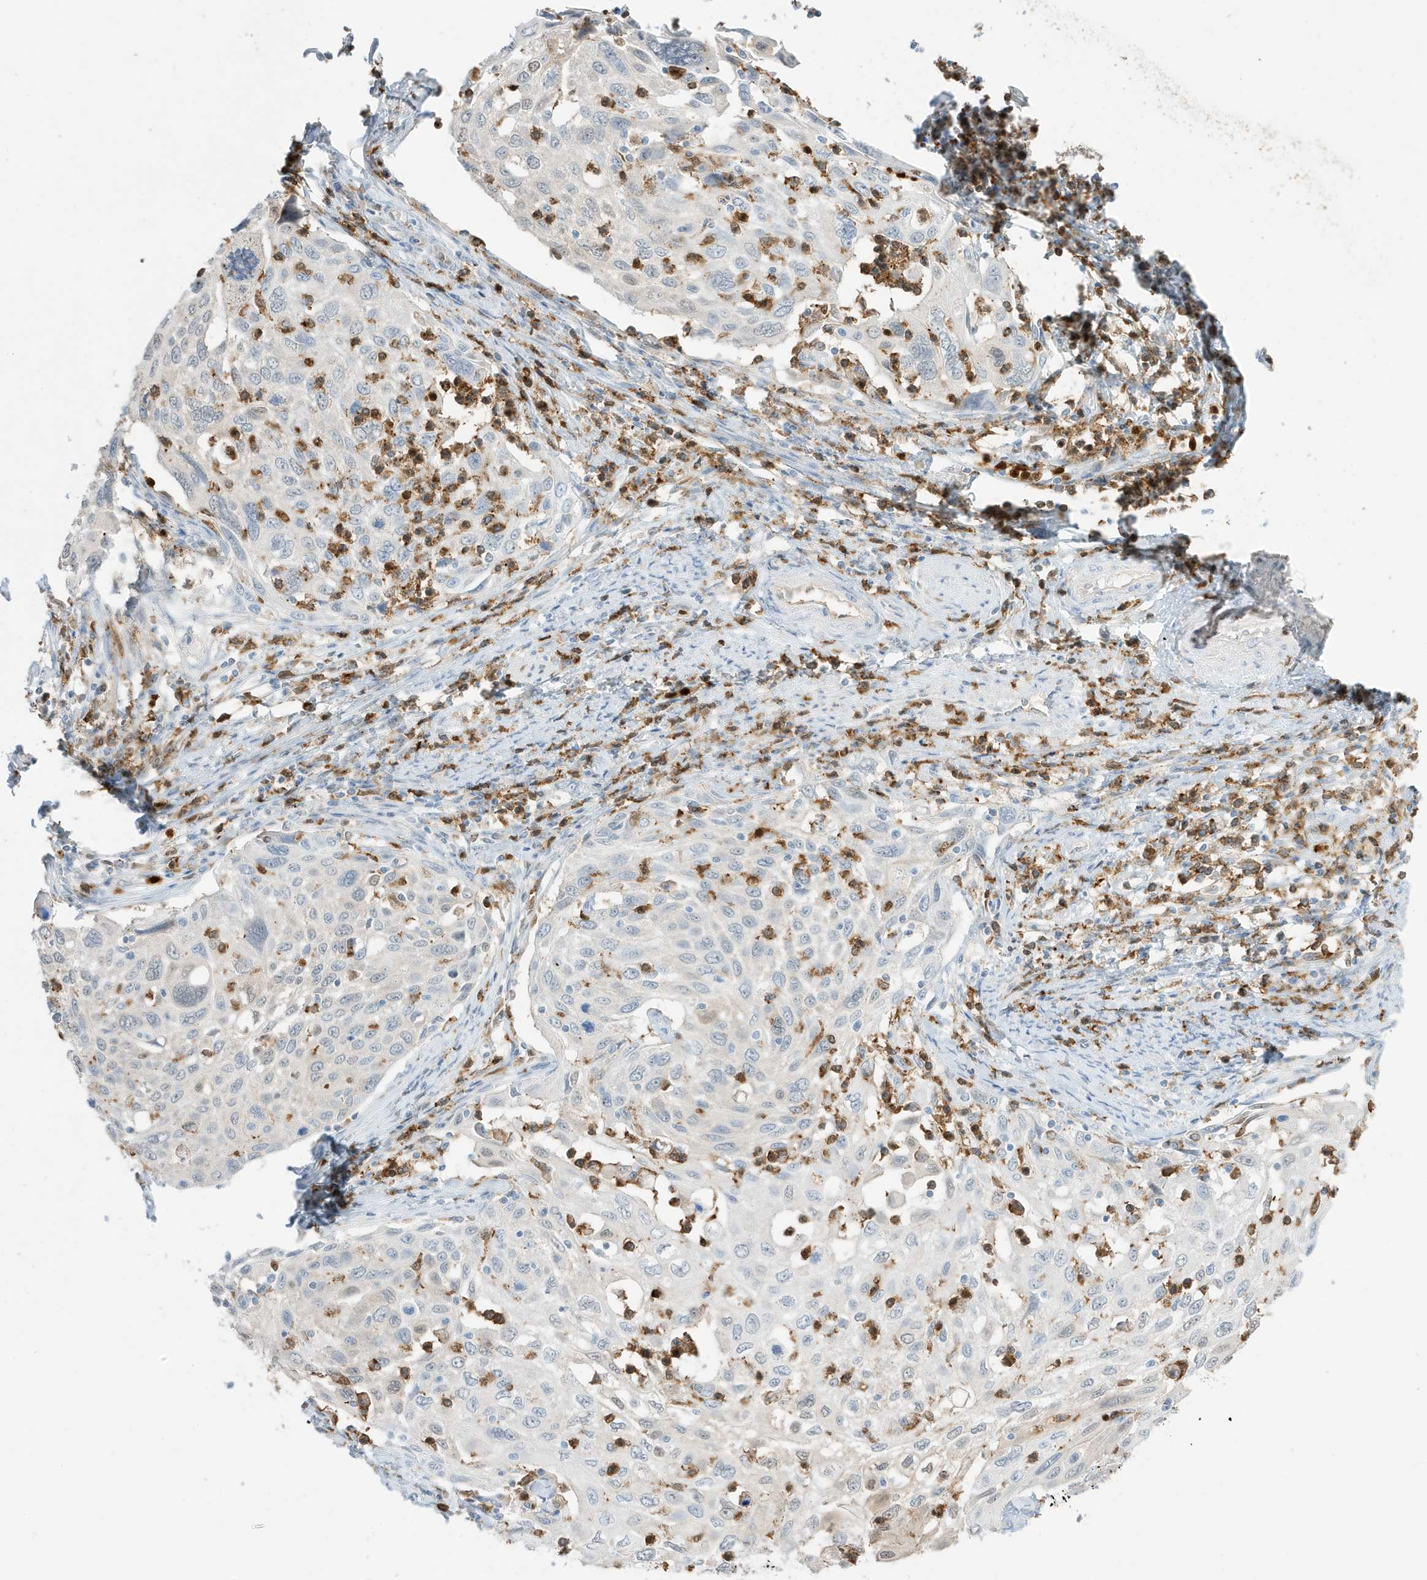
{"staining": {"intensity": "negative", "quantity": "none", "location": "none"}, "tissue": "cervical cancer", "cell_type": "Tumor cells", "image_type": "cancer", "snomed": [{"axis": "morphology", "description": "Squamous cell carcinoma, NOS"}, {"axis": "topography", "description": "Cervix"}], "caption": "Immunohistochemistry (IHC) photomicrograph of human cervical cancer stained for a protein (brown), which demonstrates no positivity in tumor cells.", "gene": "GCA", "patient": {"sex": "female", "age": 70}}